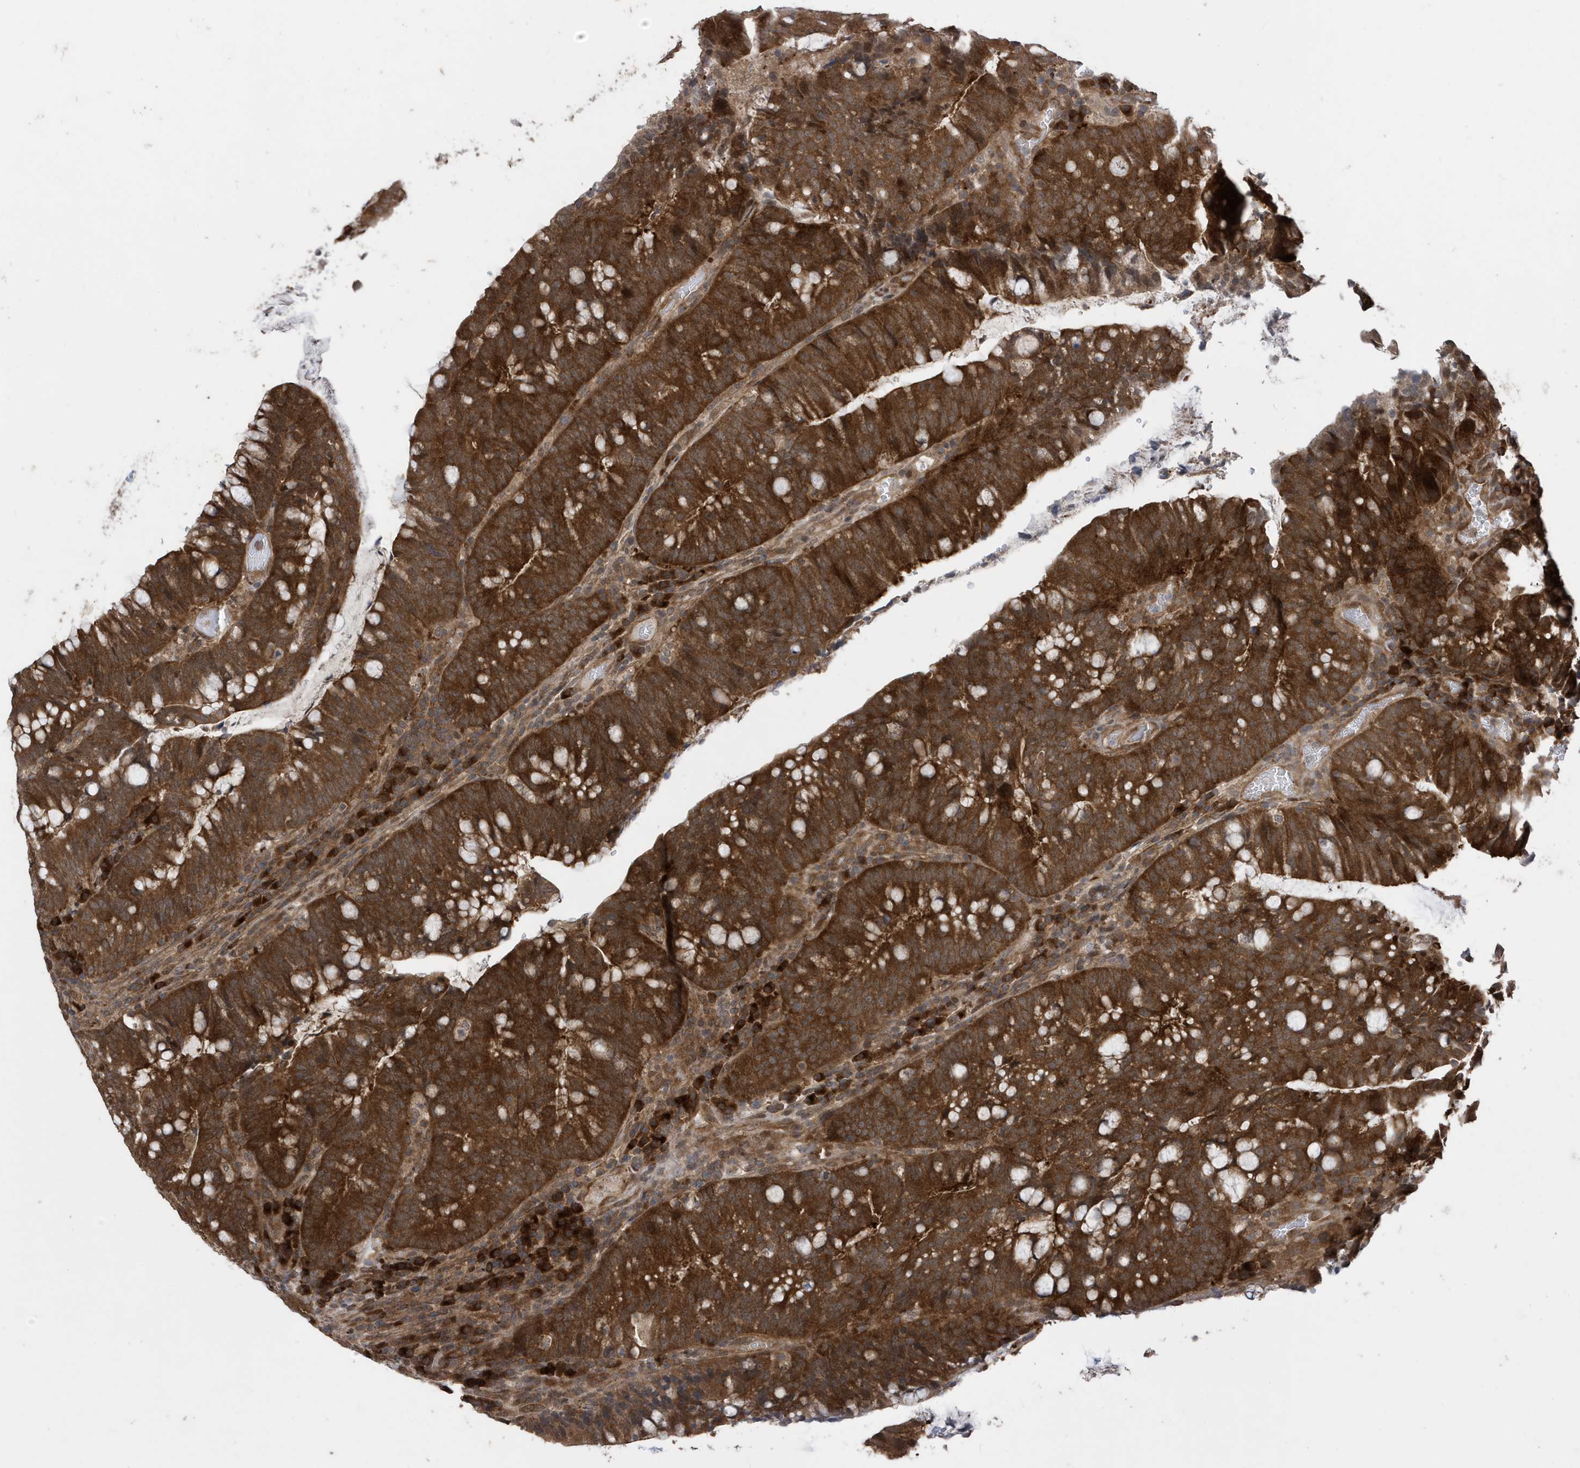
{"staining": {"intensity": "strong", "quantity": ">75%", "location": "cytoplasmic/membranous"}, "tissue": "colorectal cancer", "cell_type": "Tumor cells", "image_type": "cancer", "snomed": [{"axis": "morphology", "description": "Adenocarcinoma, NOS"}, {"axis": "topography", "description": "Colon"}], "caption": "IHC (DAB (3,3'-diaminobenzidine)) staining of human colorectal cancer exhibits strong cytoplasmic/membranous protein positivity in about >75% of tumor cells. (Stains: DAB in brown, nuclei in blue, Microscopy: brightfield microscopy at high magnification).", "gene": "UBQLN1", "patient": {"sex": "female", "age": 66}}